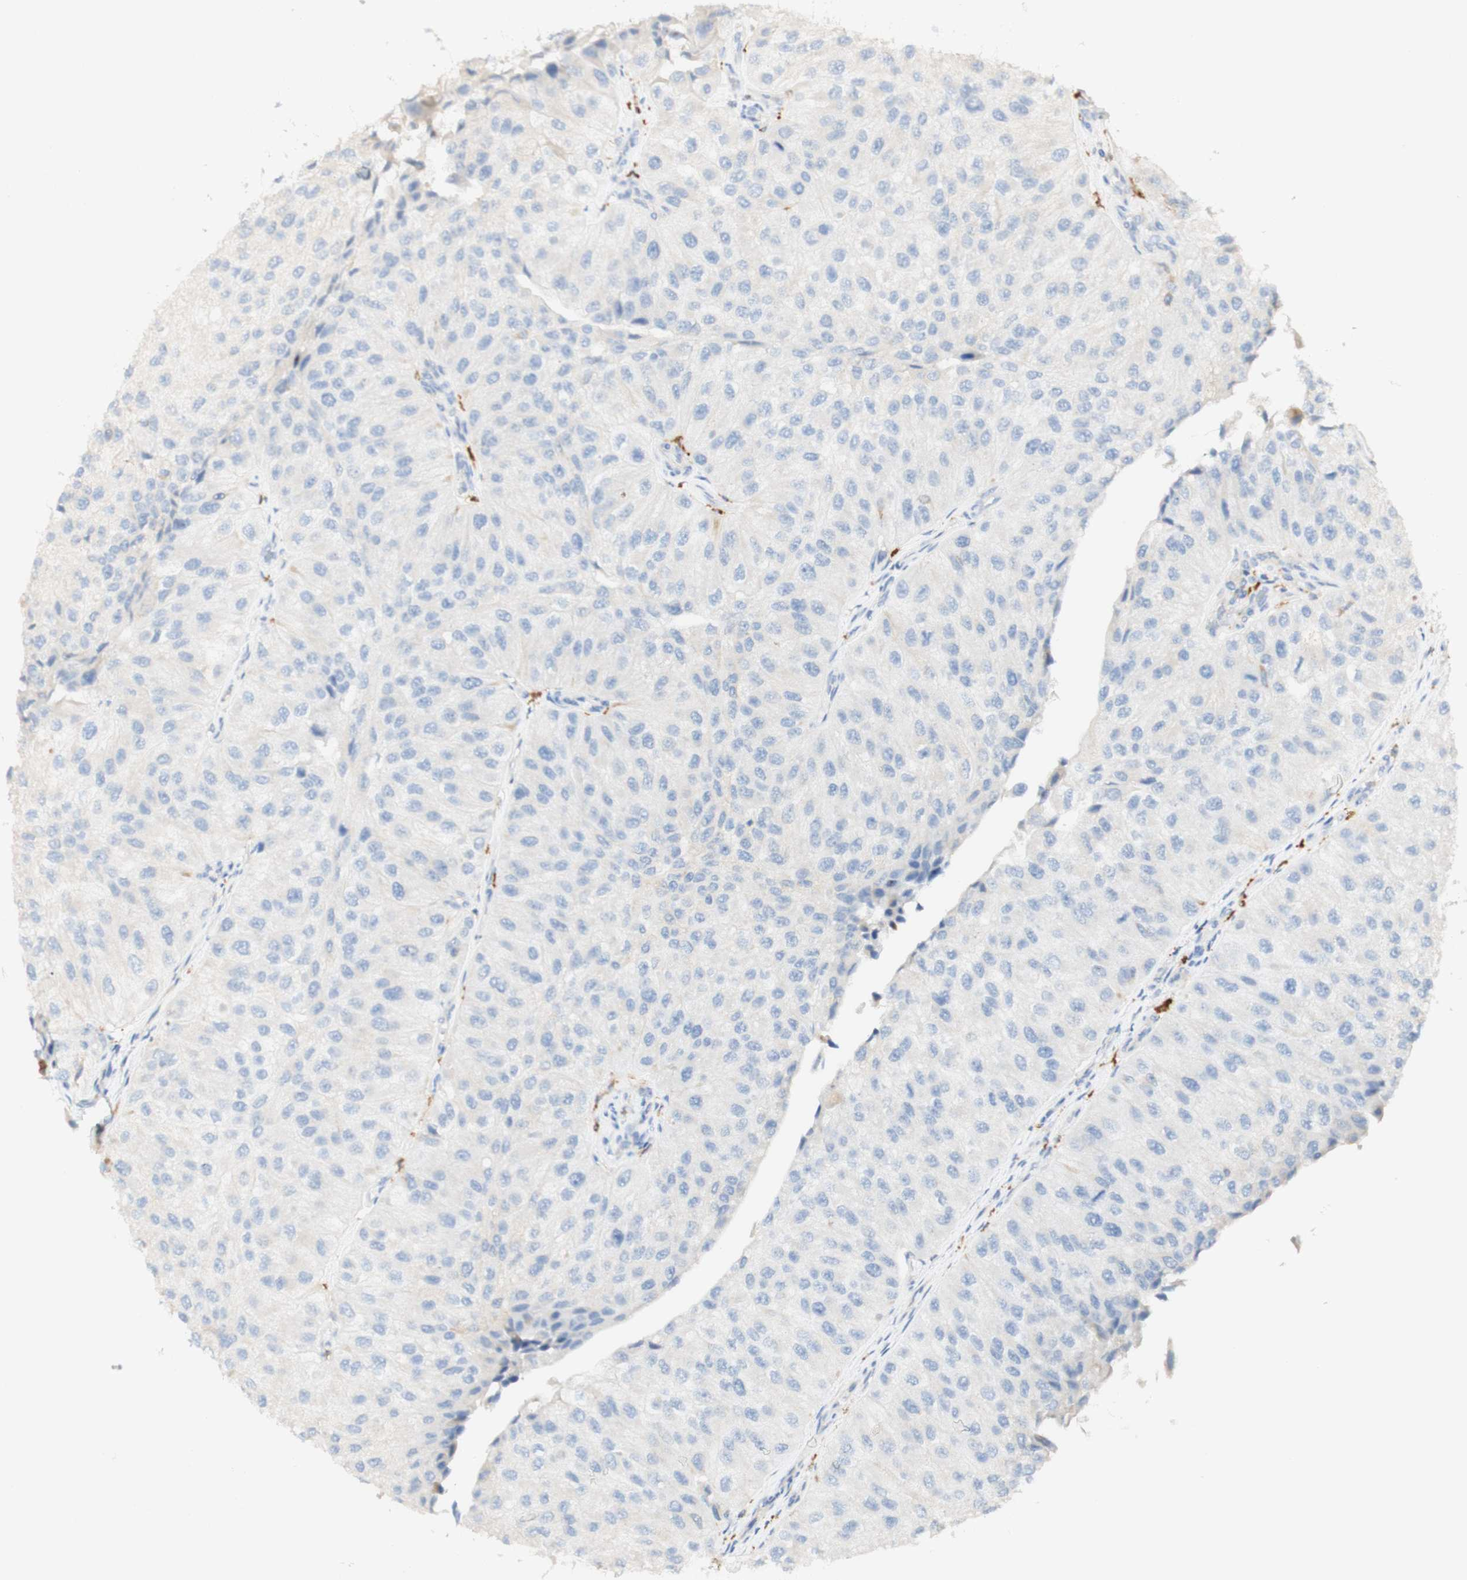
{"staining": {"intensity": "negative", "quantity": "none", "location": "none"}, "tissue": "urothelial cancer", "cell_type": "Tumor cells", "image_type": "cancer", "snomed": [{"axis": "morphology", "description": "Urothelial carcinoma, High grade"}, {"axis": "topography", "description": "Kidney"}, {"axis": "topography", "description": "Urinary bladder"}], "caption": "Protein analysis of urothelial cancer reveals no significant staining in tumor cells.", "gene": "FCGRT", "patient": {"sex": "male", "age": 77}}